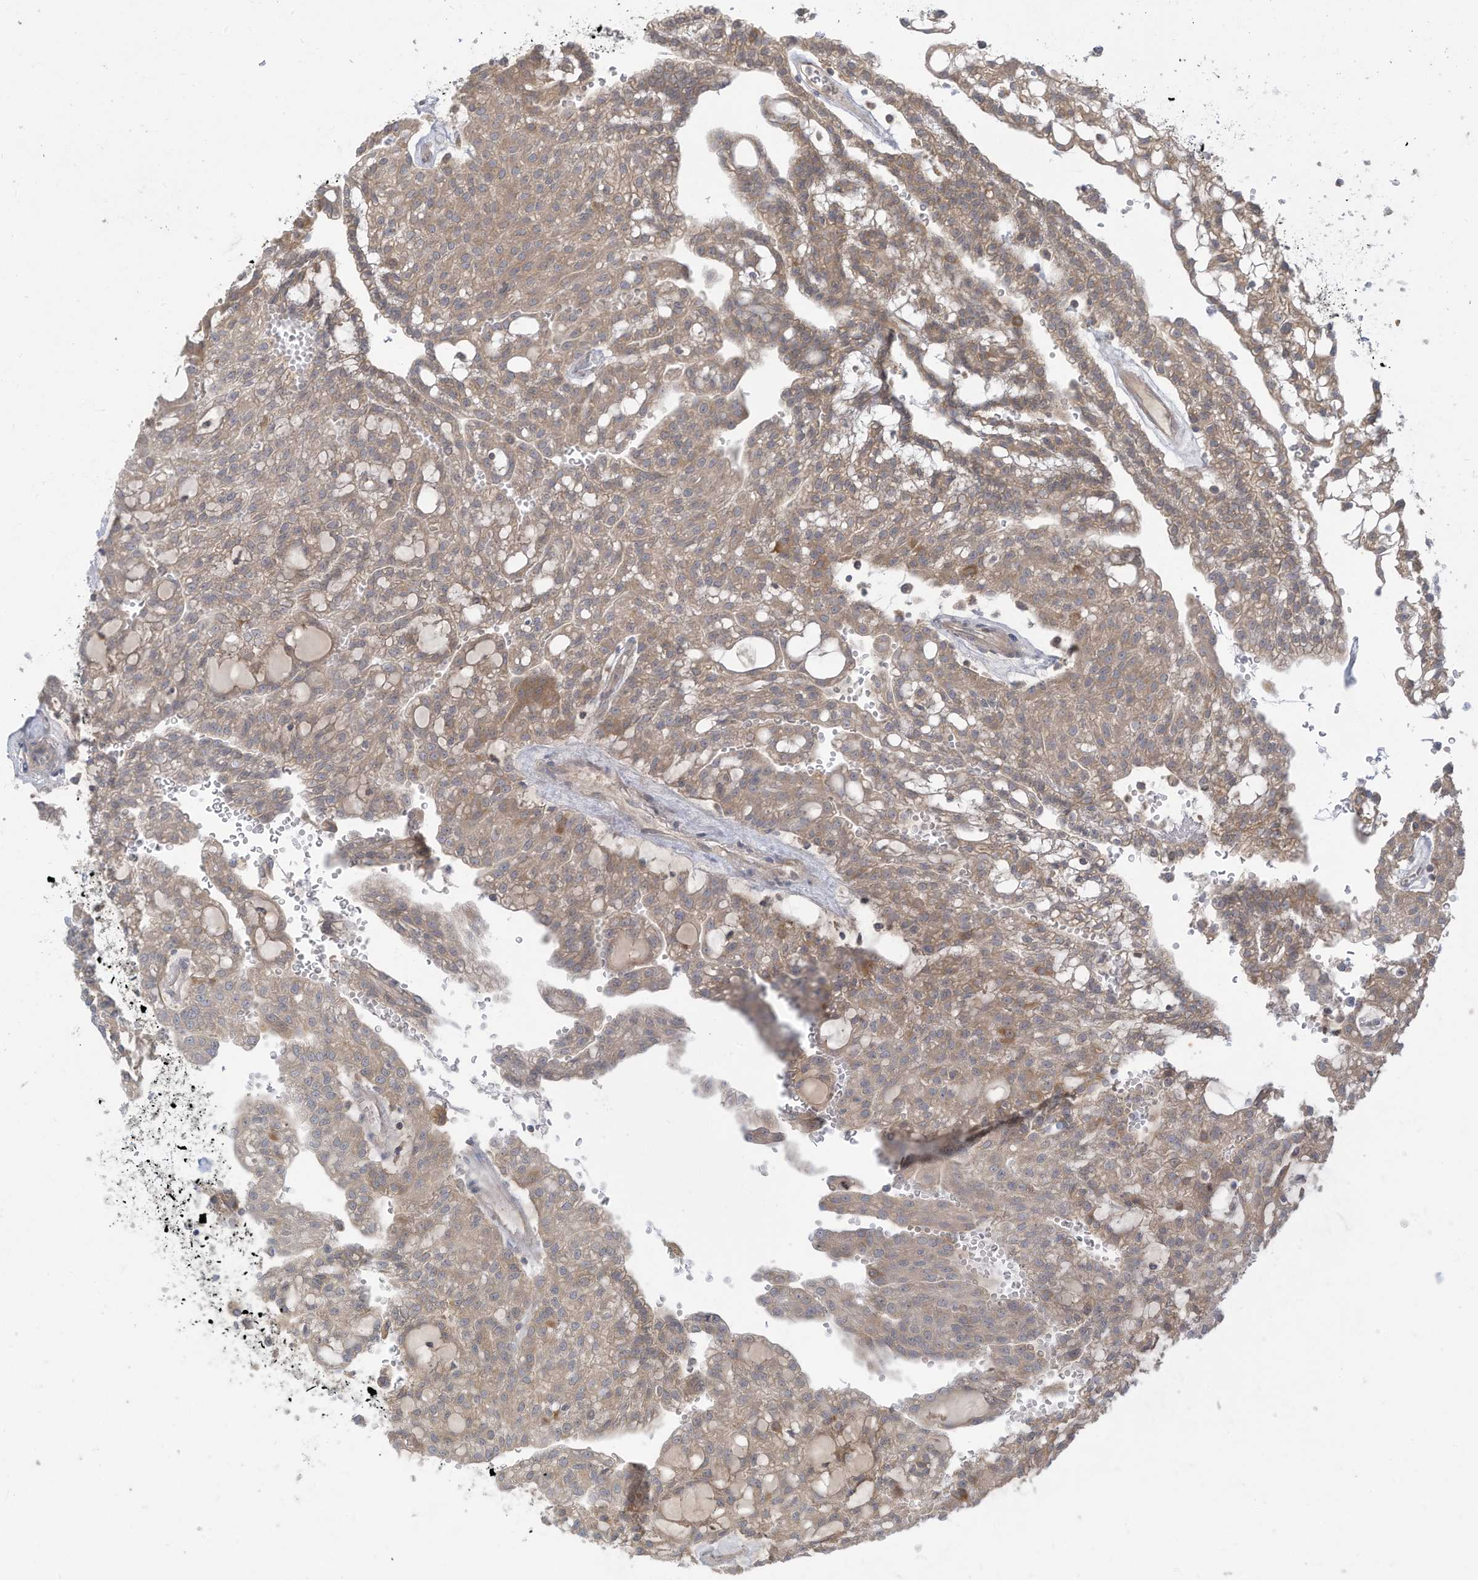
{"staining": {"intensity": "weak", "quantity": "25%-75%", "location": "cytoplasmic/membranous"}, "tissue": "renal cancer", "cell_type": "Tumor cells", "image_type": "cancer", "snomed": [{"axis": "morphology", "description": "Adenocarcinoma, NOS"}, {"axis": "topography", "description": "Kidney"}], "caption": "There is low levels of weak cytoplasmic/membranous expression in tumor cells of renal adenocarcinoma, as demonstrated by immunohistochemical staining (brown color).", "gene": "LRRN2", "patient": {"sex": "male", "age": 63}}